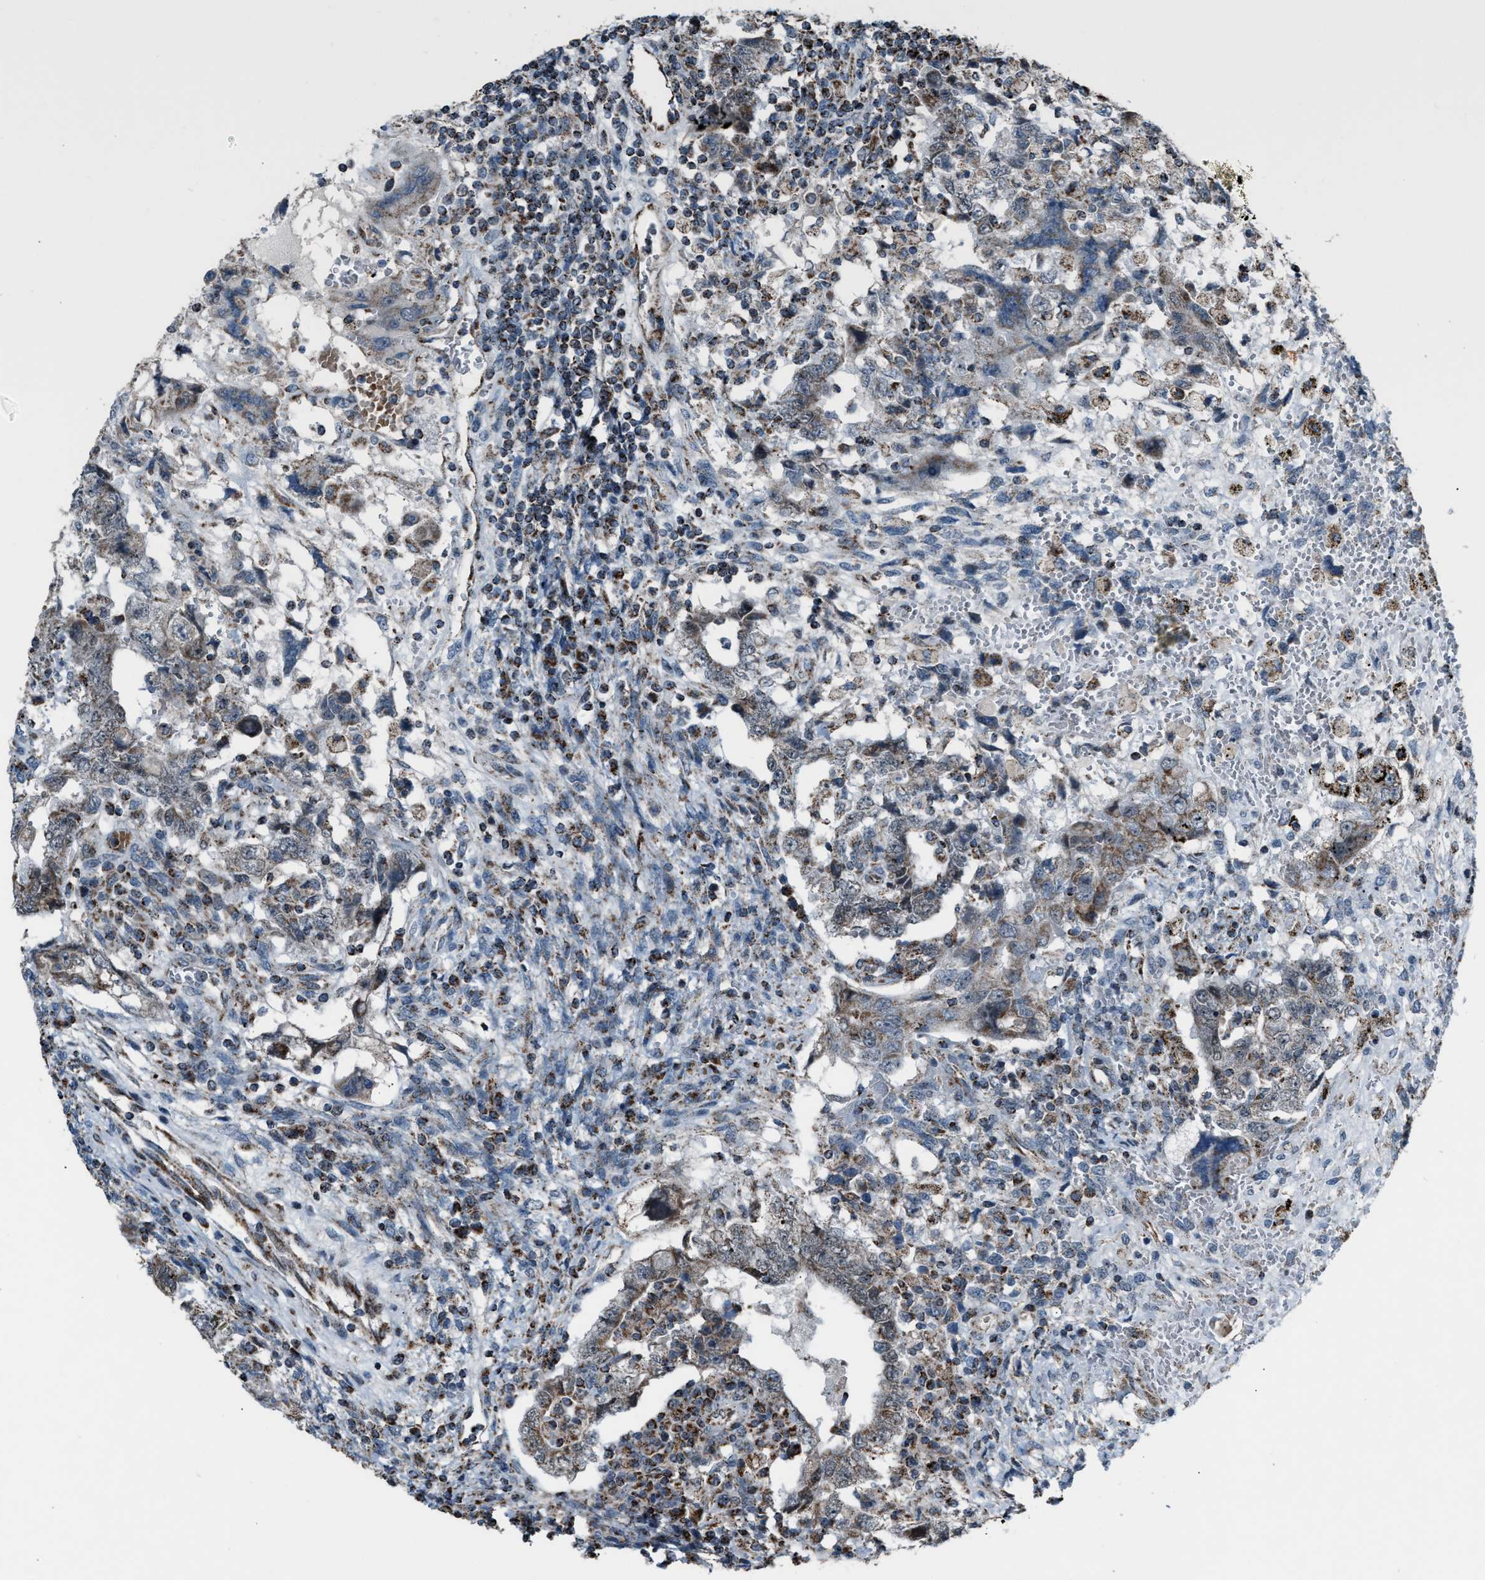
{"staining": {"intensity": "weak", "quantity": "25%-75%", "location": "cytoplasmic/membranous"}, "tissue": "testis cancer", "cell_type": "Tumor cells", "image_type": "cancer", "snomed": [{"axis": "morphology", "description": "Carcinoma, Embryonal, NOS"}, {"axis": "topography", "description": "Testis"}], "caption": "Immunohistochemical staining of human embryonal carcinoma (testis) reveals weak cytoplasmic/membranous protein expression in approximately 25%-75% of tumor cells. The staining is performed using DAB brown chromogen to label protein expression. The nuclei are counter-stained blue using hematoxylin.", "gene": "CHN2", "patient": {"sex": "male", "age": 26}}